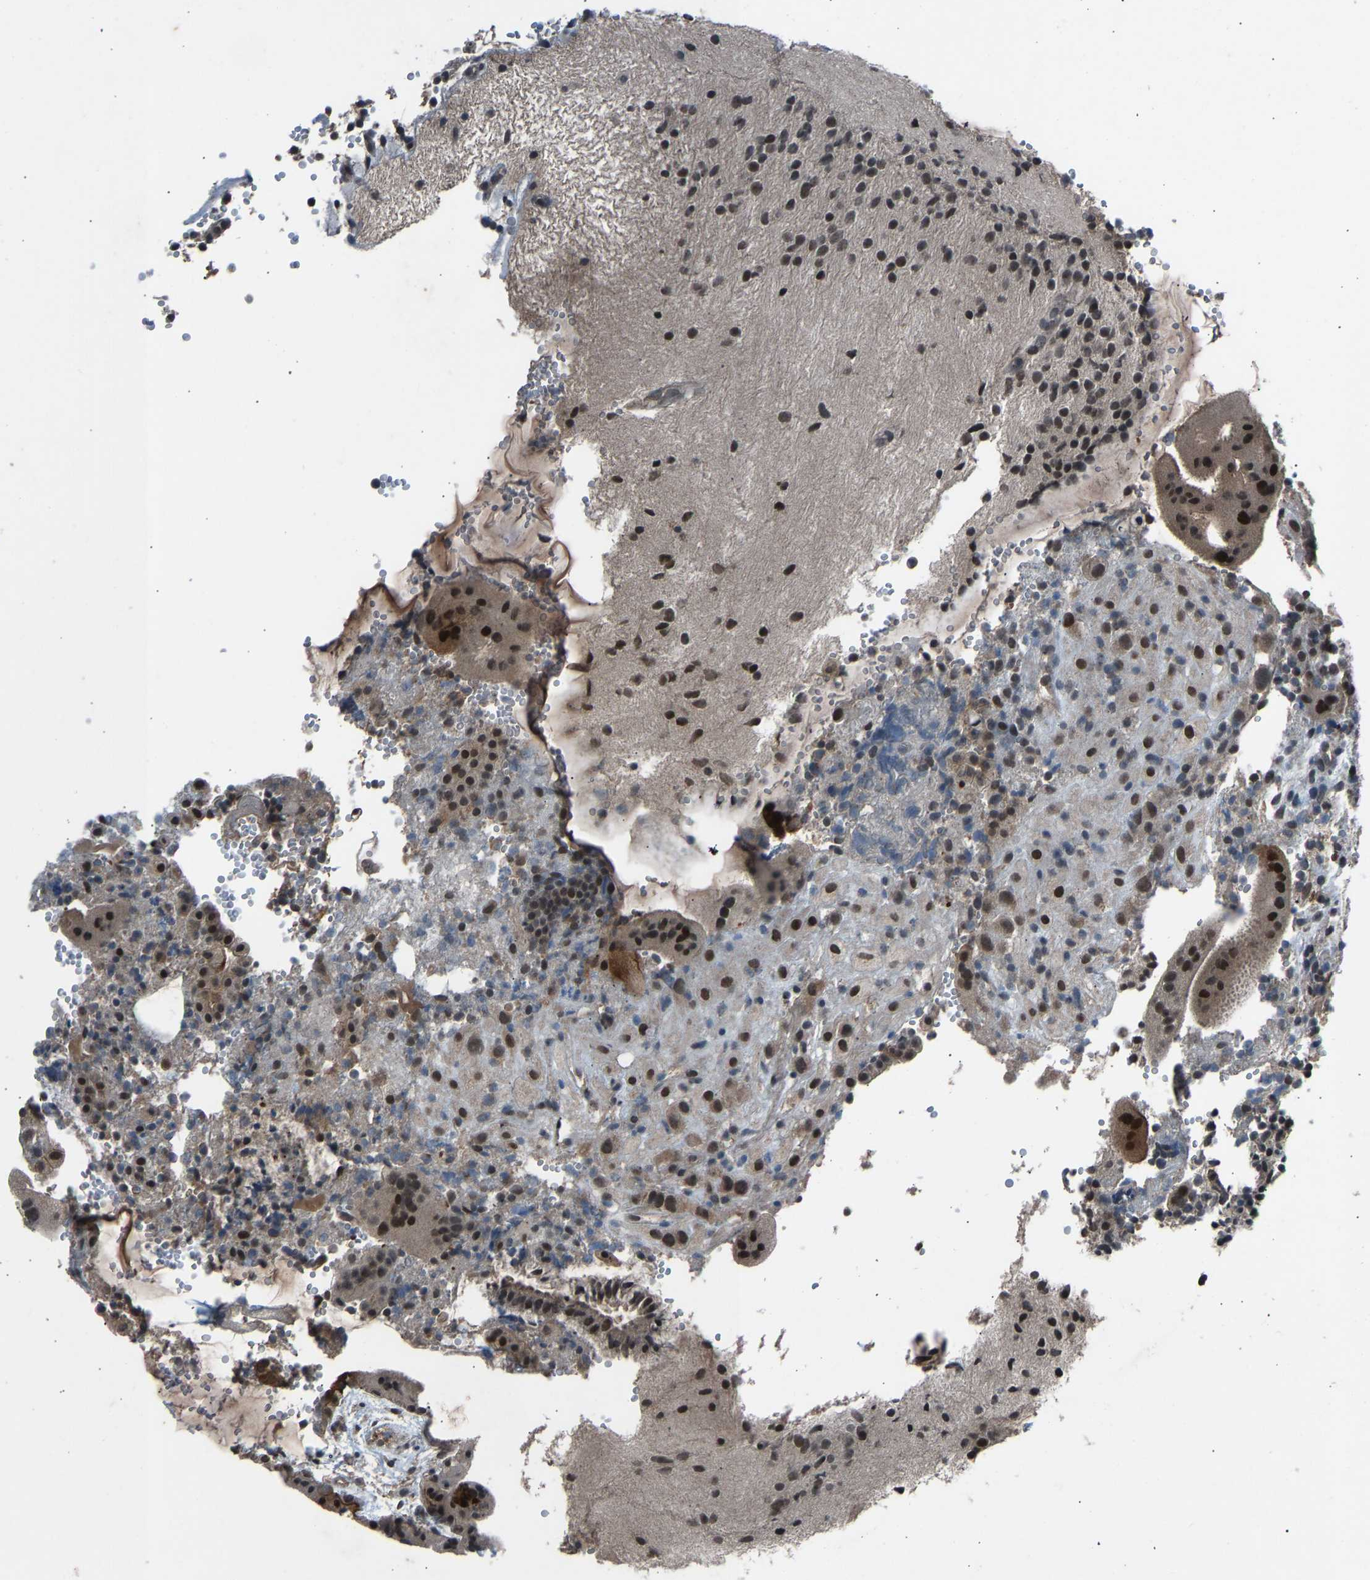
{"staining": {"intensity": "strong", "quantity": ">75%", "location": "cytoplasmic/membranous,nuclear"}, "tissue": "placenta", "cell_type": "Decidual cells", "image_type": "normal", "snomed": [{"axis": "morphology", "description": "Normal tissue, NOS"}, {"axis": "topography", "description": "Placenta"}], "caption": "Immunohistochemistry (IHC) image of normal human placenta stained for a protein (brown), which demonstrates high levels of strong cytoplasmic/membranous,nuclear staining in about >75% of decidual cells.", "gene": "SLC43A1", "patient": {"sex": "female", "age": 18}}